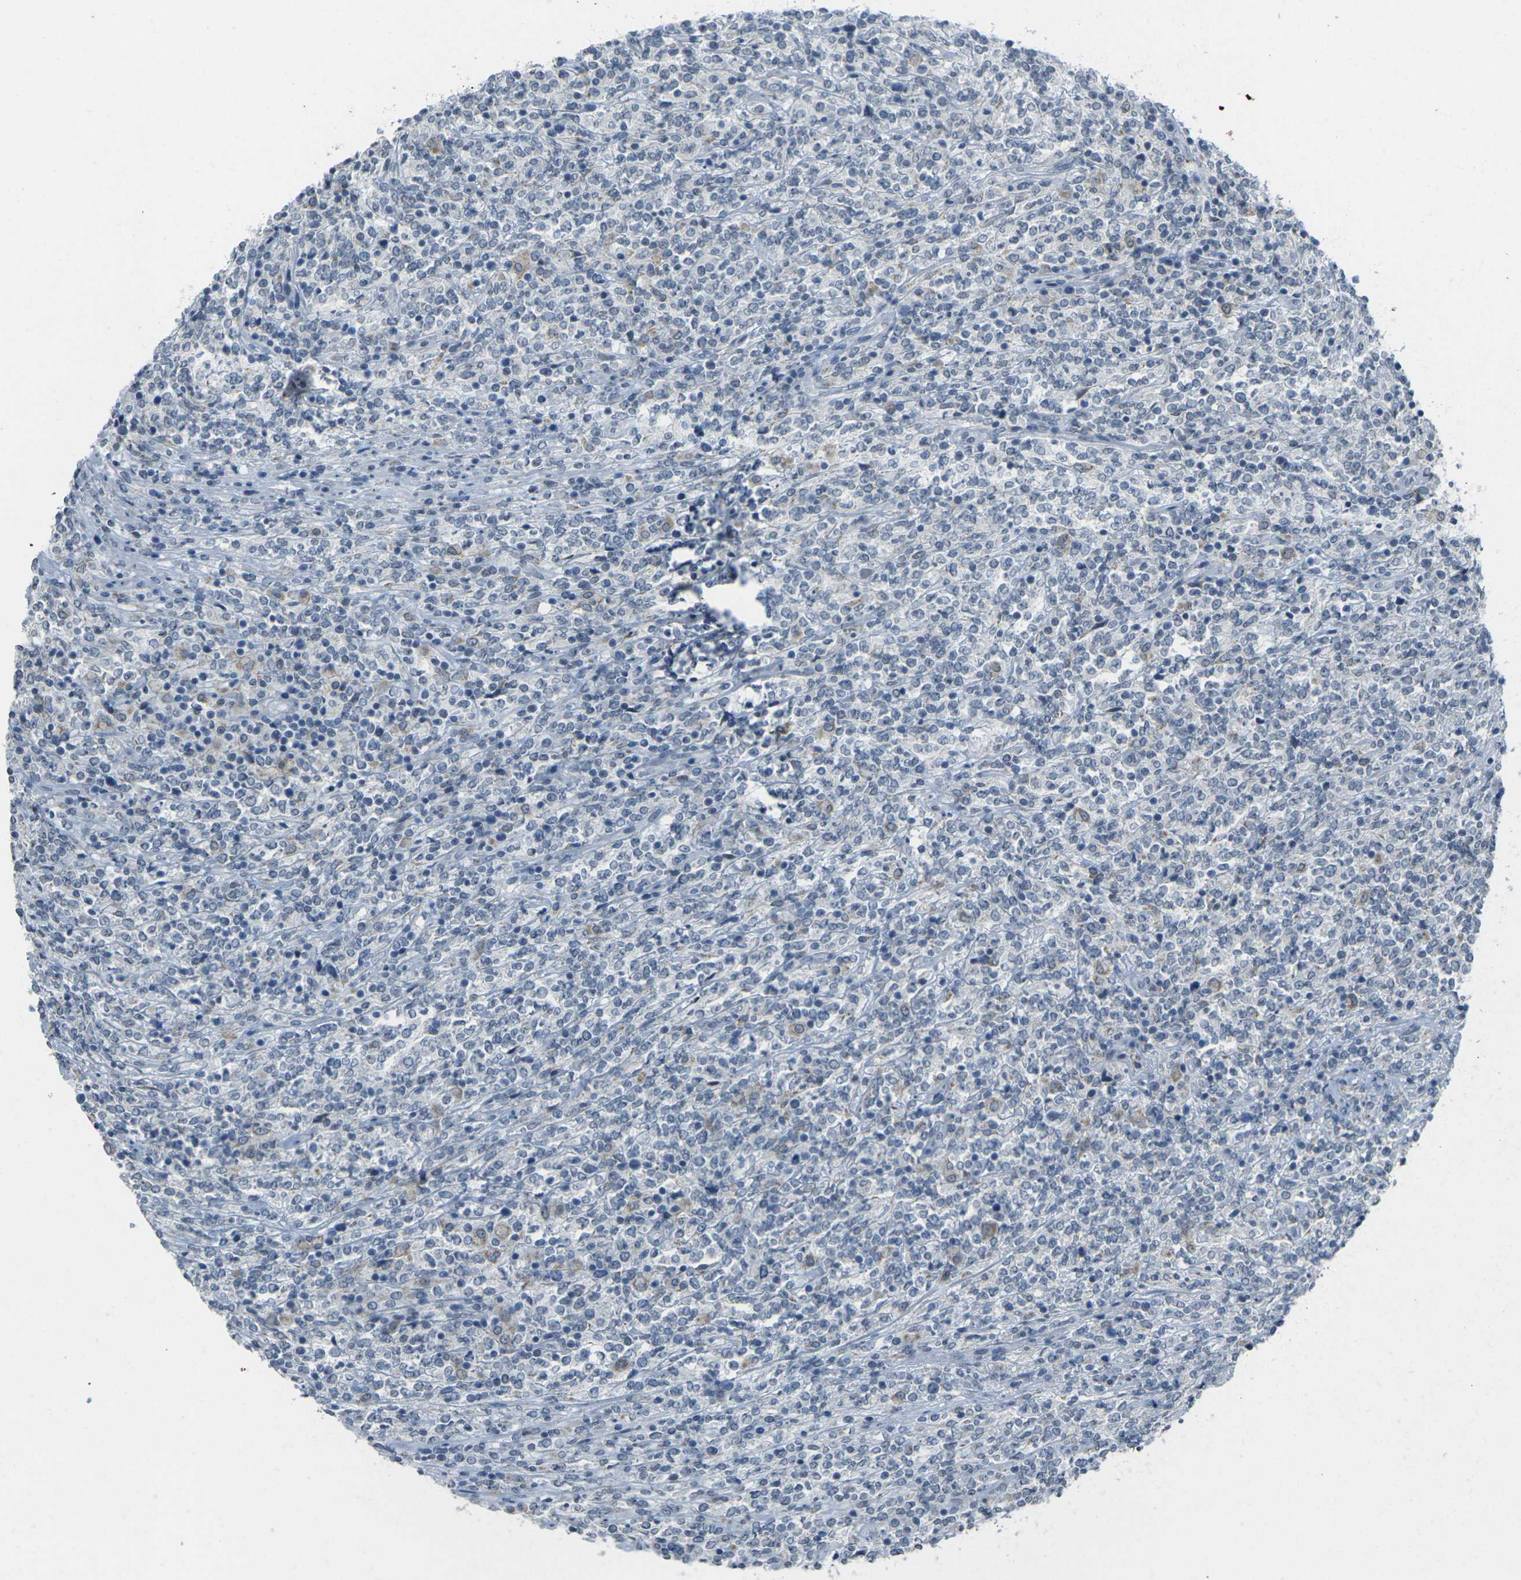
{"staining": {"intensity": "negative", "quantity": "none", "location": "none"}, "tissue": "lymphoma", "cell_type": "Tumor cells", "image_type": "cancer", "snomed": [{"axis": "morphology", "description": "Malignant lymphoma, non-Hodgkin's type, High grade"}, {"axis": "topography", "description": "Soft tissue"}], "caption": "There is no significant staining in tumor cells of lymphoma.", "gene": "SPTBN2", "patient": {"sex": "male", "age": 18}}